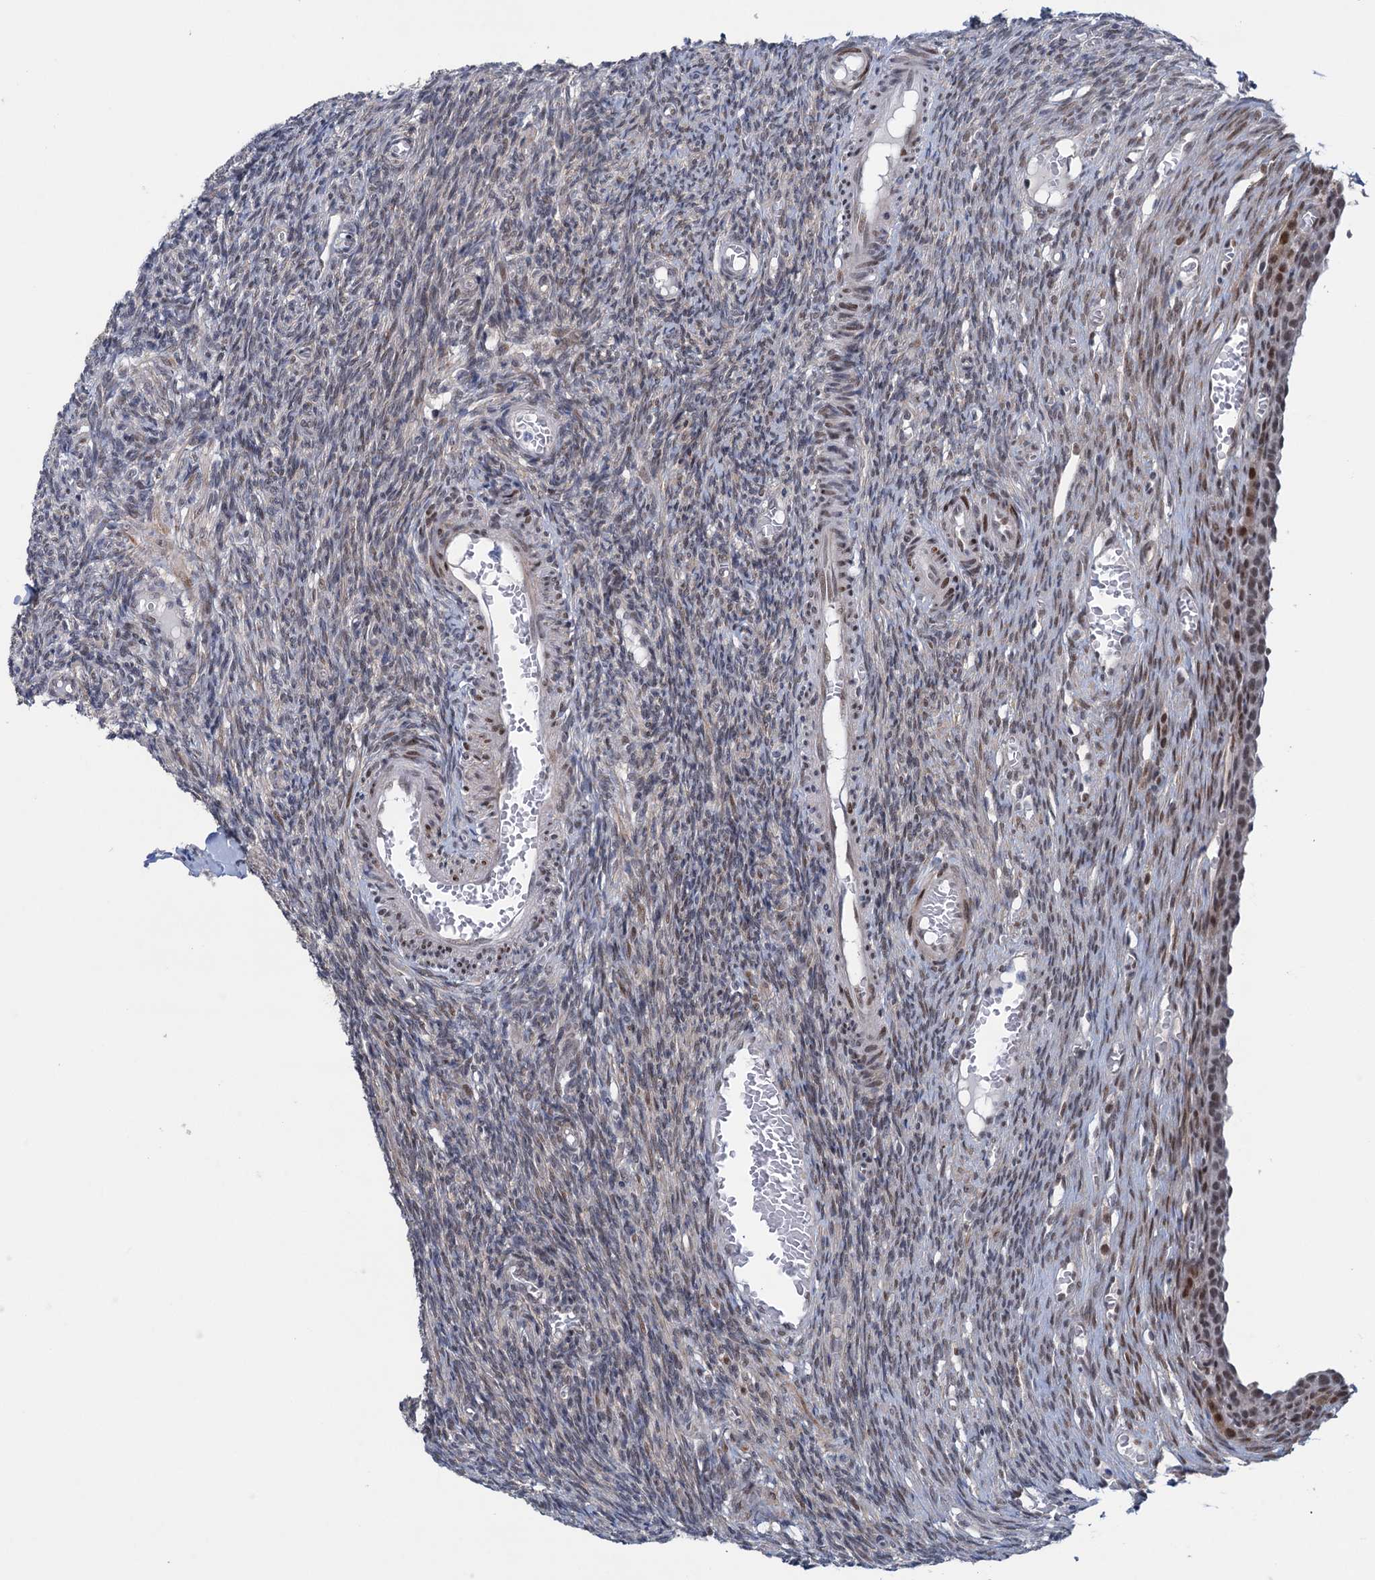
{"staining": {"intensity": "weak", "quantity": "25%-75%", "location": "nuclear"}, "tissue": "ovary", "cell_type": "Follicle cells", "image_type": "normal", "snomed": [{"axis": "morphology", "description": "Normal tissue, NOS"}, {"axis": "topography", "description": "Ovary"}], "caption": "DAB (3,3'-diaminobenzidine) immunohistochemical staining of normal ovary shows weak nuclear protein expression in approximately 25%-75% of follicle cells.", "gene": "FAM53A", "patient": {"sex": "female", "age": 27}}